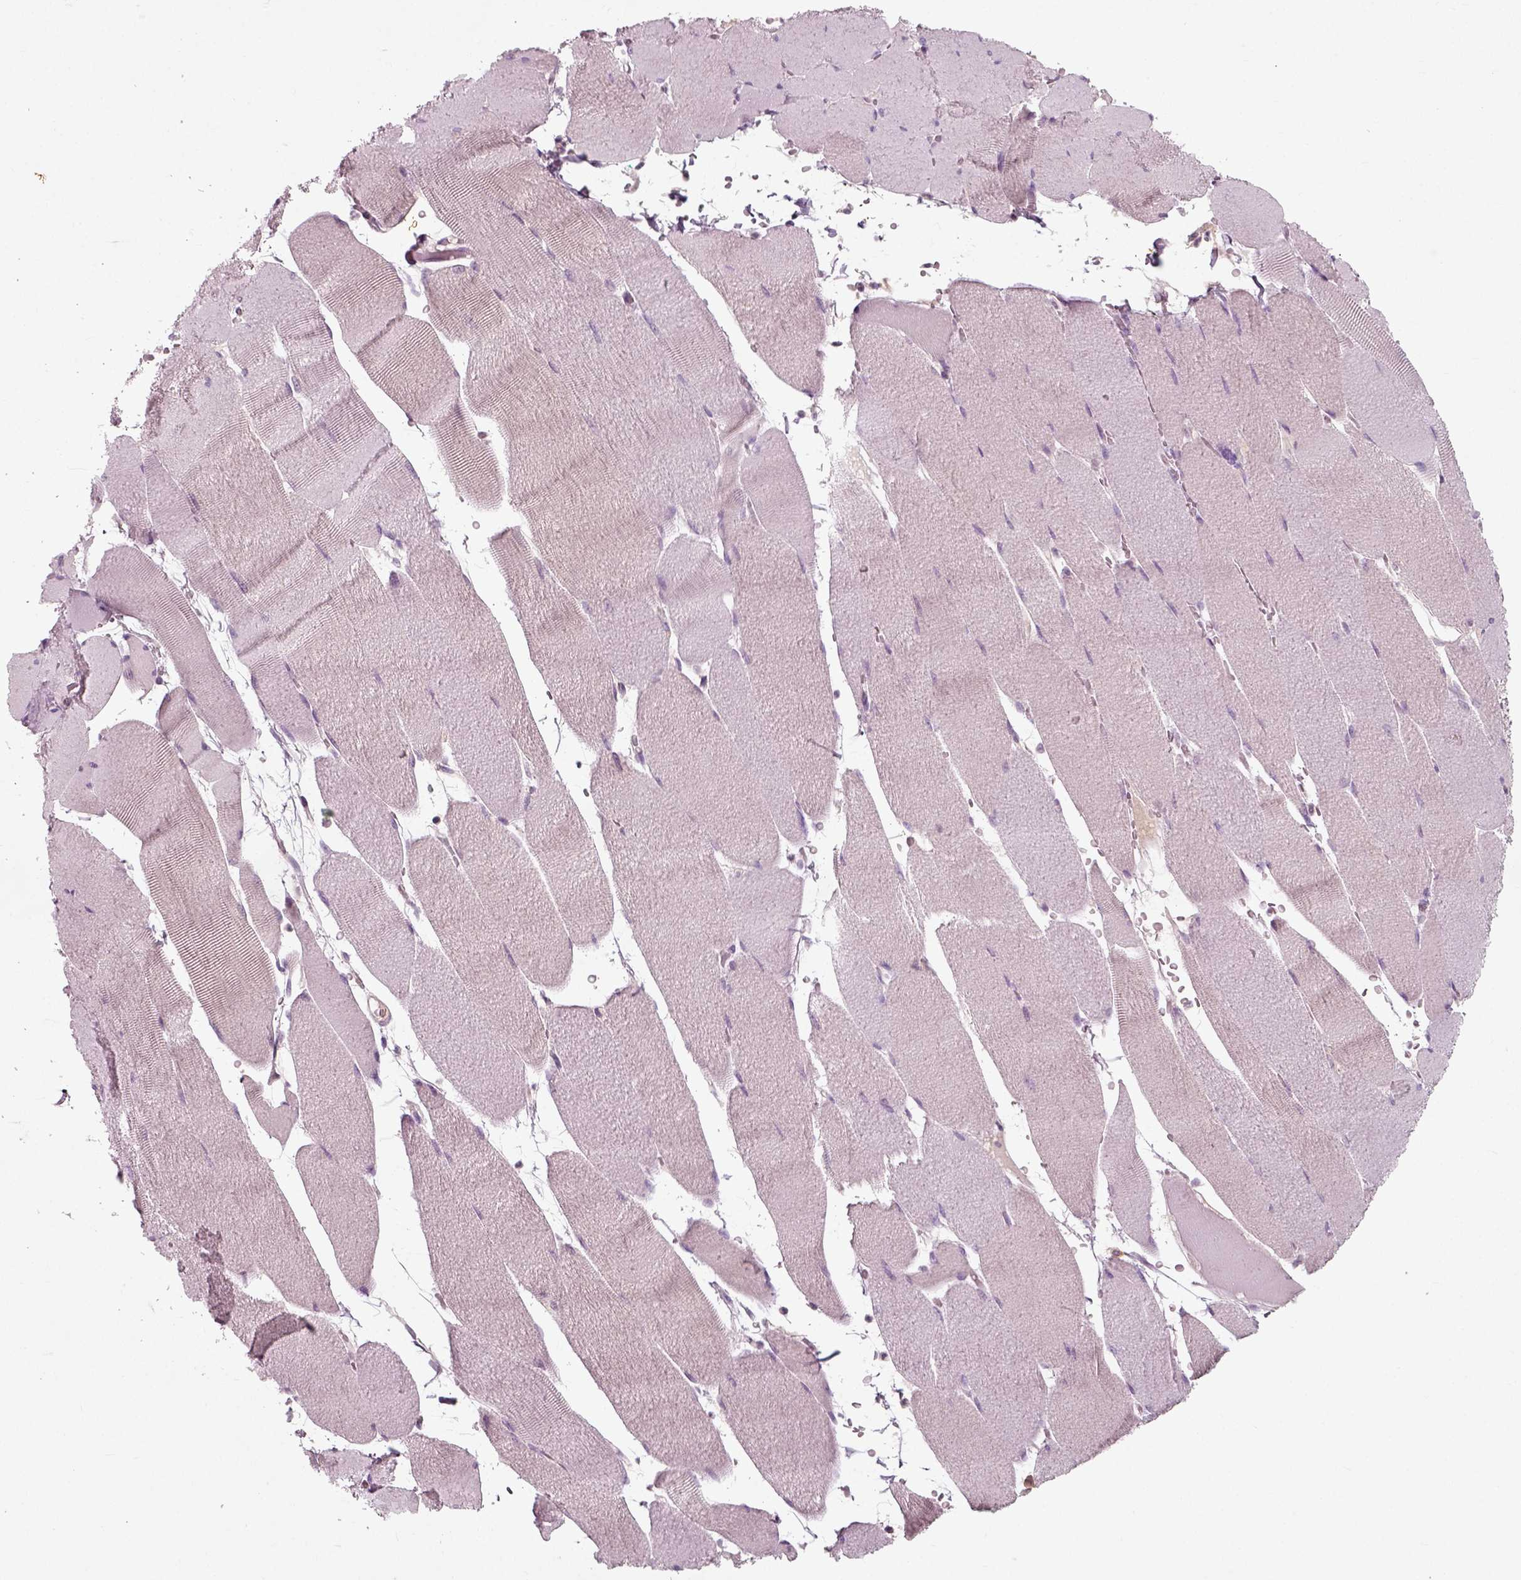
{"staining": {"intensity": "negative", "quantity": "none", "location": "none"}, "tissue": "skeletal muscle", "cell_type": "Myocytes", "image_type": "normal", "snomed": [{"axis": "morphology", "description": "Normal tissue, NOS"}, {"axis": "topography", "description": "Skeletal muscle"}], "caption": "DAB (3,3'-diaminobenzidine) immunohistochemical staining of unremarkable human skeletal muscle reveals no significant expression in myocytes.", "gene": "RND2", "patient": {"sex": "male", "age": 56}}